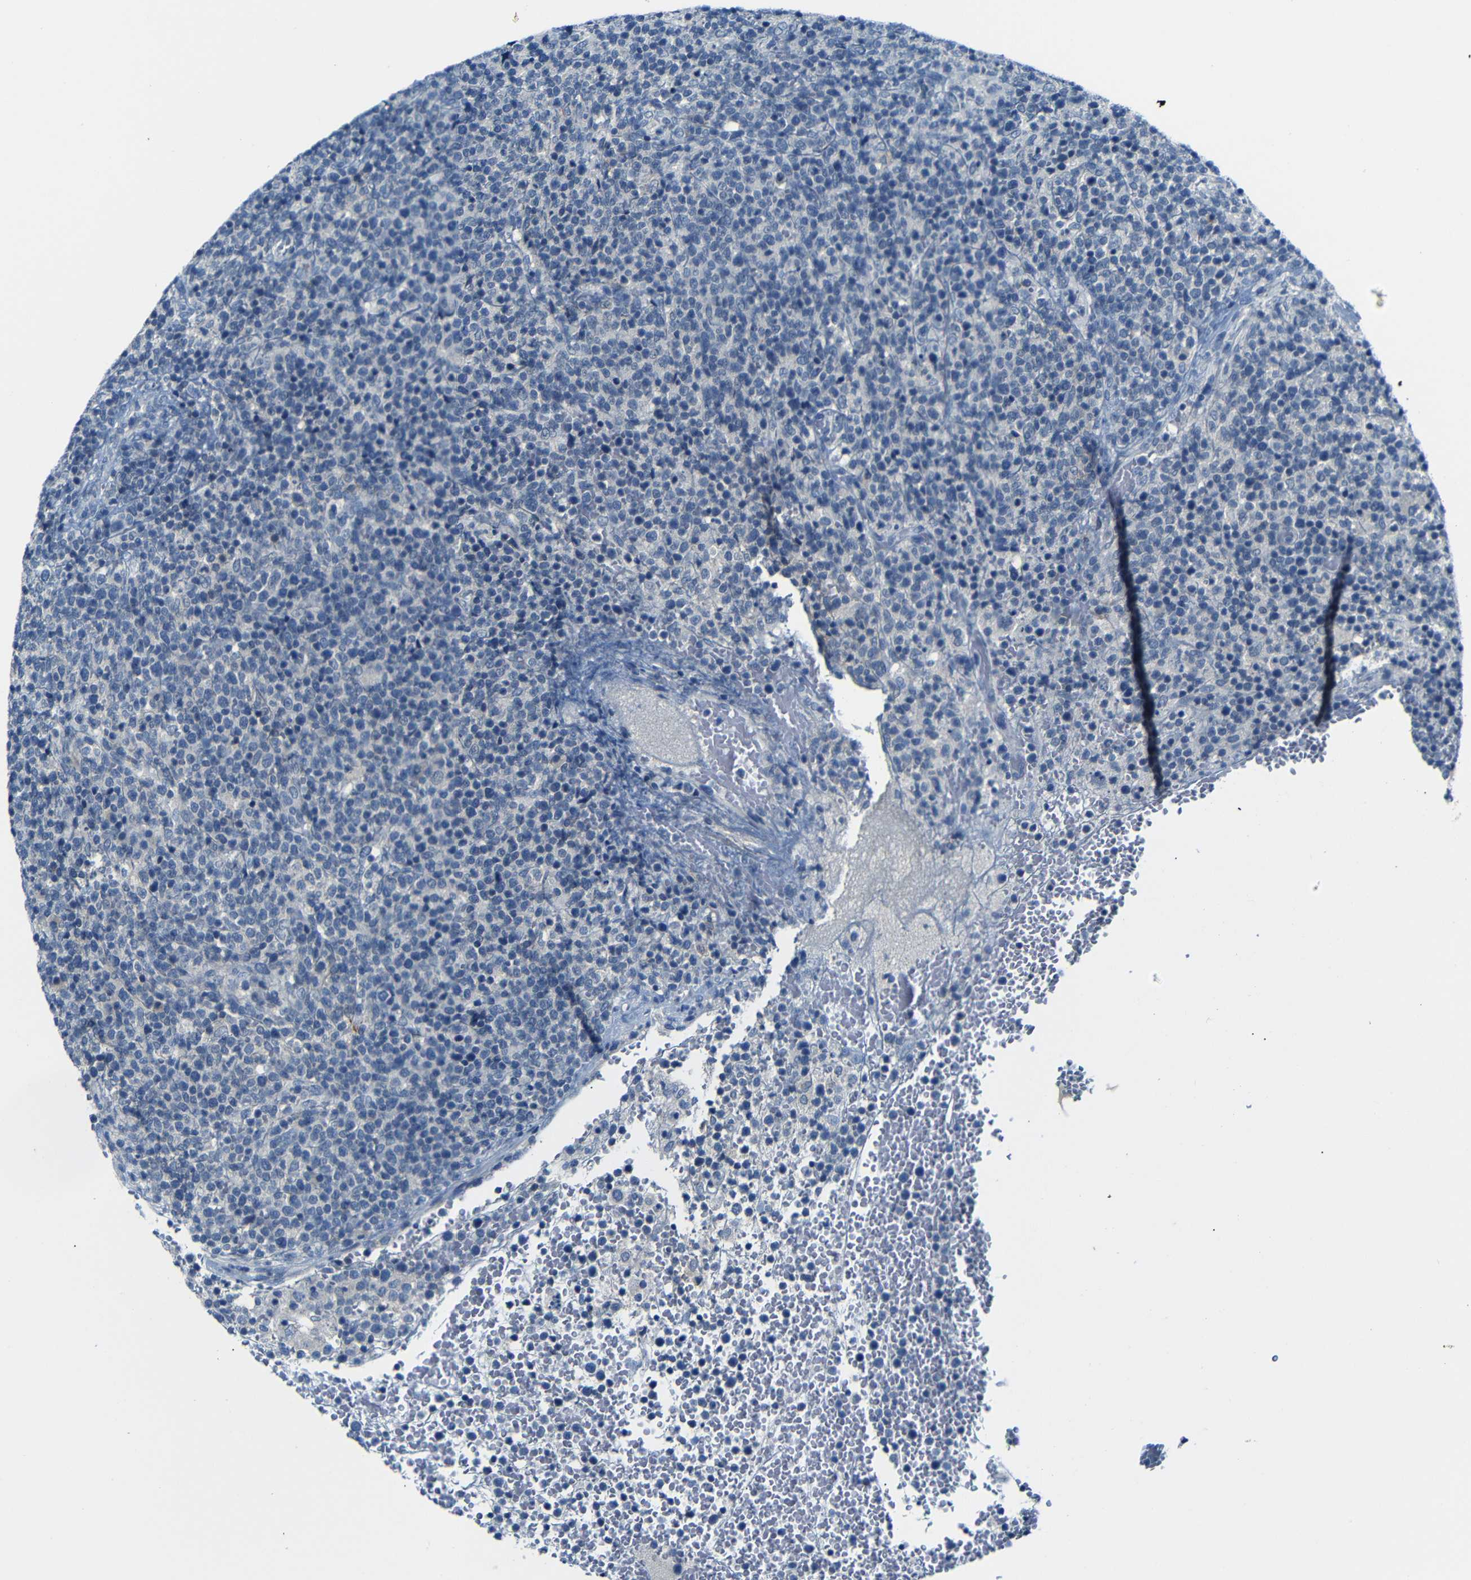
{"staining": {"intensity": "negative", "quantity": "none", "location": "none"}, "tissue": "lymphoma", "cell_type": "Tumor cells", "image_type": "cancer", "snomed": [{"axis": "morphology", "description": "Malignant lymphoma, non-Hodgkin's type, High grade"}, {"axis": "topography", "description": "Lymph node"}], "caption": "A high-resolution histopathology image shows IHC staining of malignant lymphoma, non-Hodgkin's type (high-grade), which shows no significant expression in tumor cells.", "gene": "ANK3", "patient": {"sex": "male", "age": 61}}